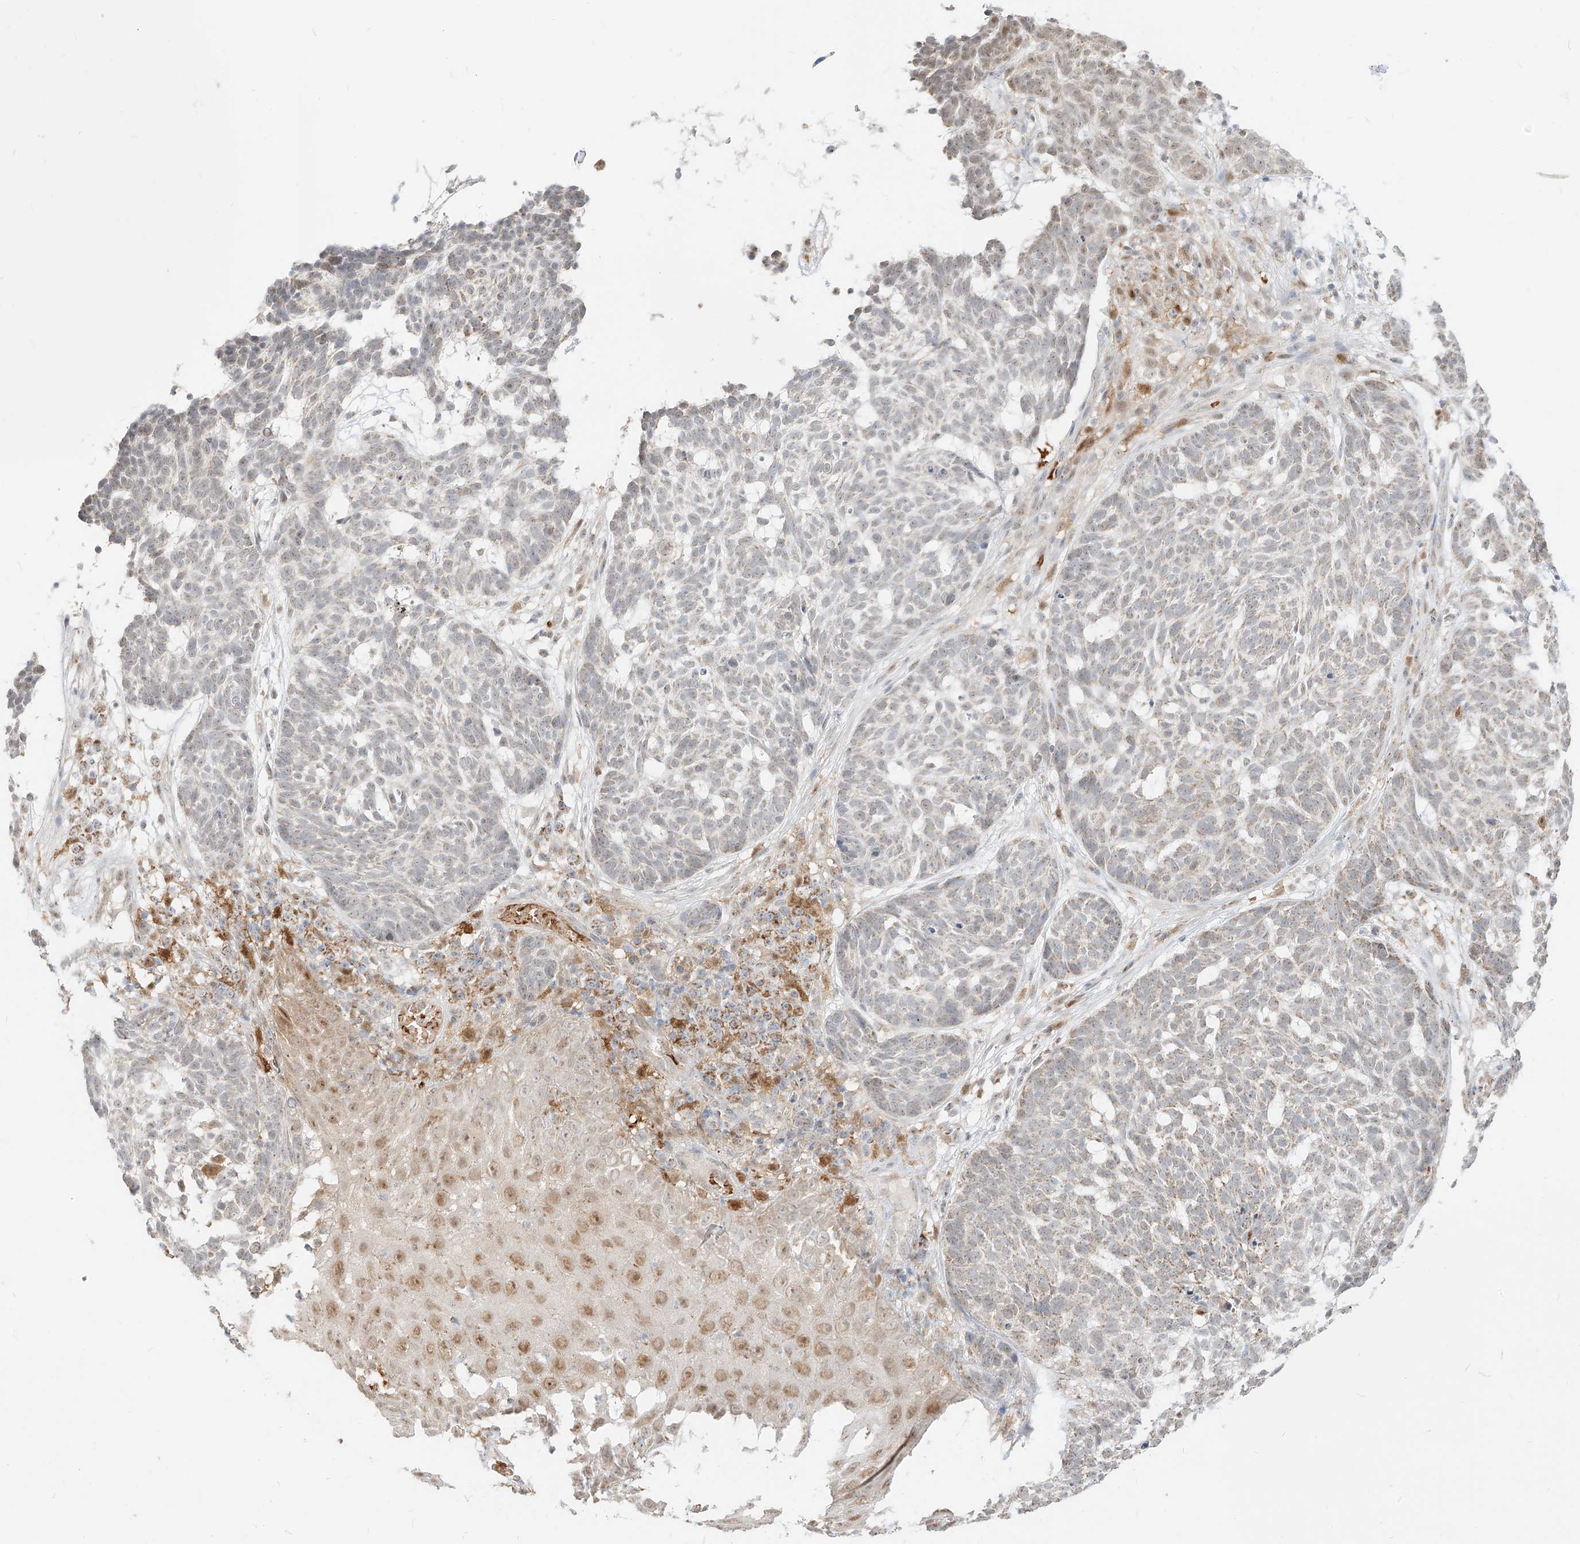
{"staining": {"intensity": "weak", "quantity": "<25%", "location": "cytoplasmic/membranous"}, "tissue": "skin cancer", "cell_type": "Tumor cells", "image_type": "cancer", "snomed": [{"axis": "morphology", "description": "Basal cell carcinoma"}, {"axis": "topography", "description": "Skin"}], "caption": "This micrograph is of skin cancer (basal cell carcinoma) stained with immunohistochemistry (IHC) to label a protein in brown with the nuclei are counter-stained blue. There is no positivity in tumor cells.", "gene": "MTUS2", "patient": {"sex": "male", "age": 85}}